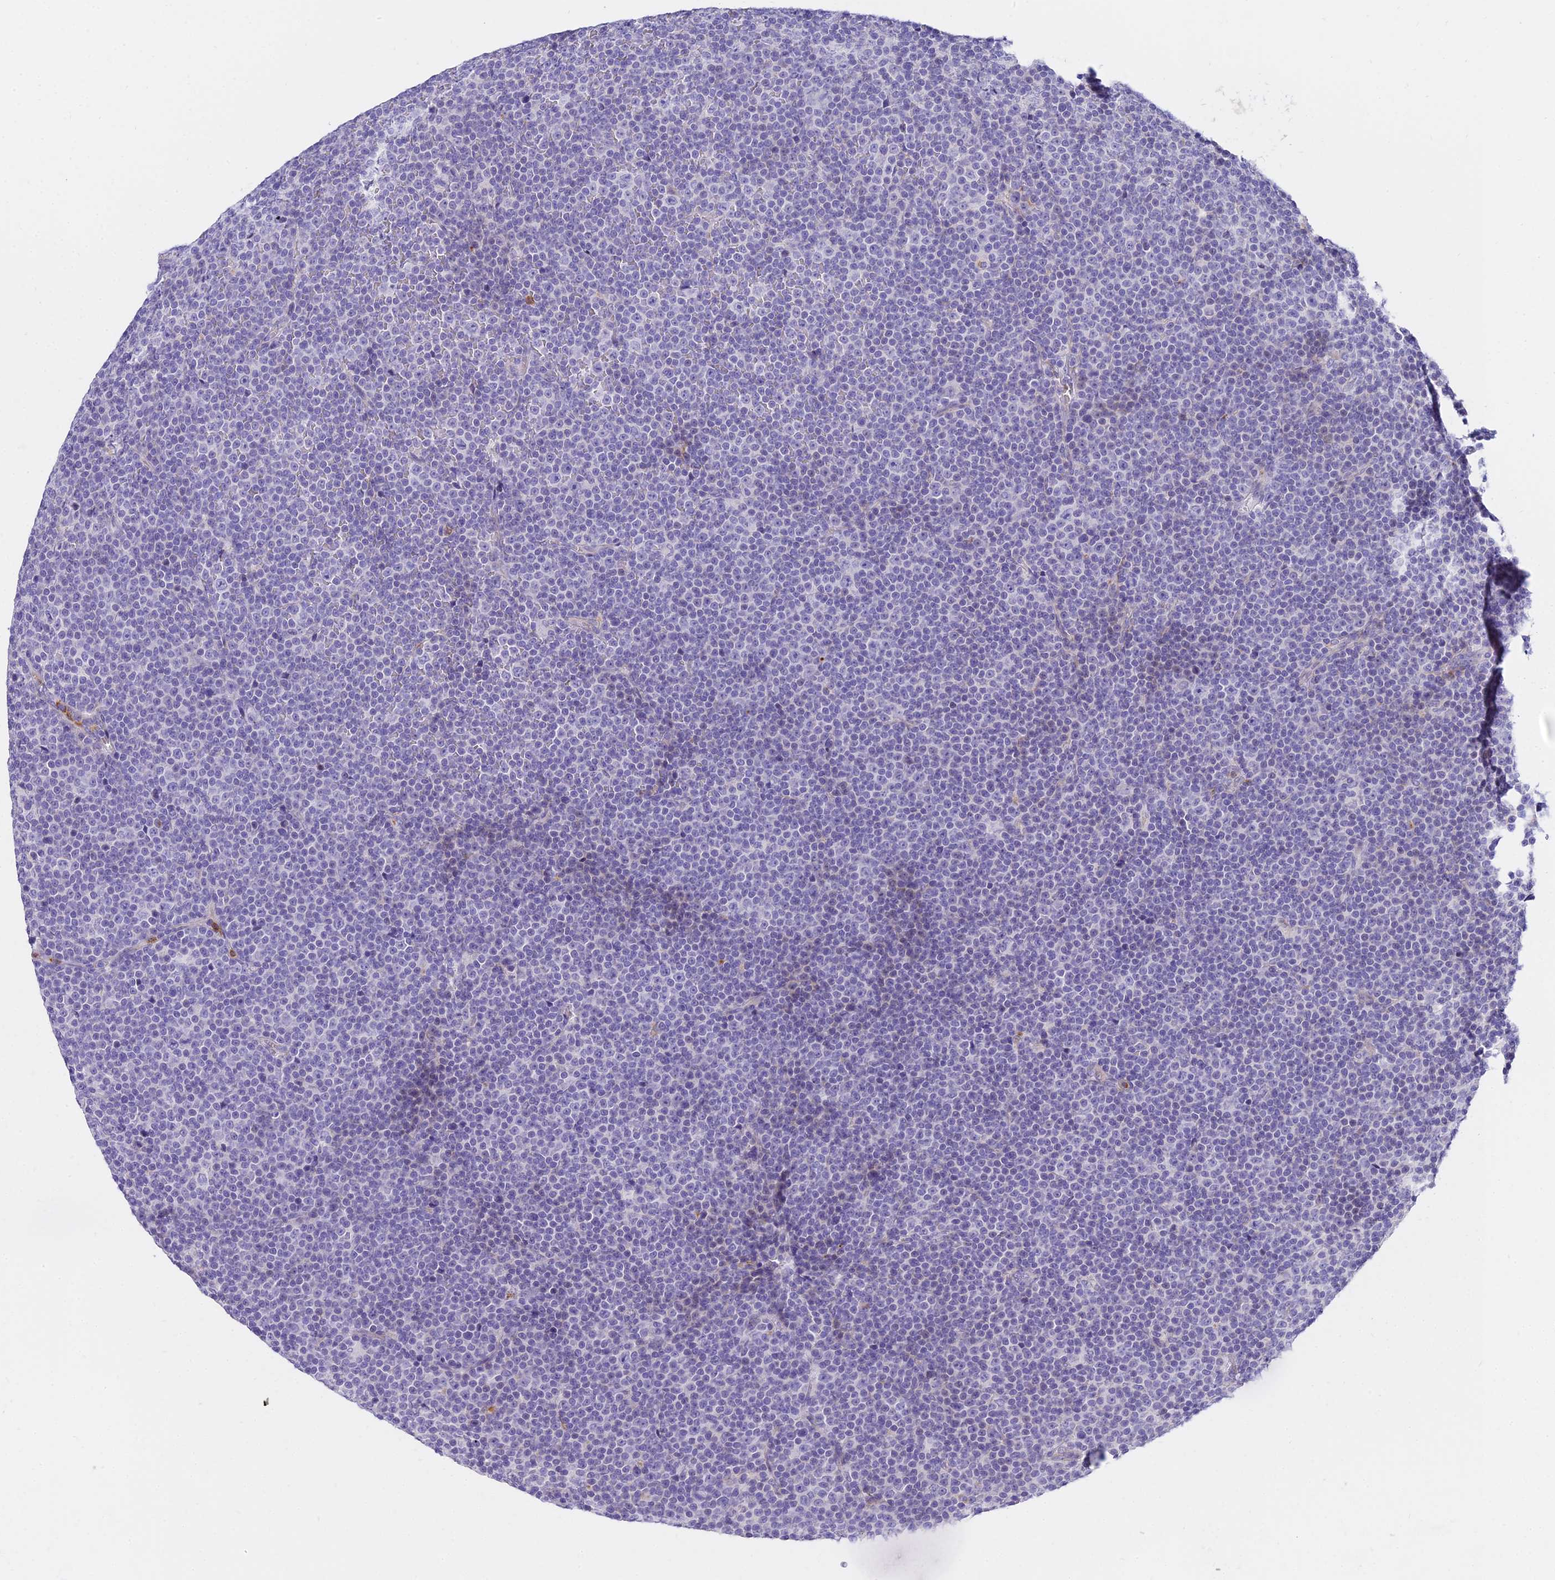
{"staining": {"intensity": "negative", "quantity": "none", "location": "none"}, "tissue": "lymphoma", "cell_type": "Tumor cells", "image_type": "cancer", "snomed": [{"axis": "morphology", "description": "Malignant lymphoma, non-Hodgkin's type, Low grade"}, {"axis": "topography", "description": "Lymph node"}], "caption": "Histopathology image shows no protein staining in tumor cells of lymphoma tissue.", "gene": "VWC2L", "patient": {"sex": "female", "age": 67}}